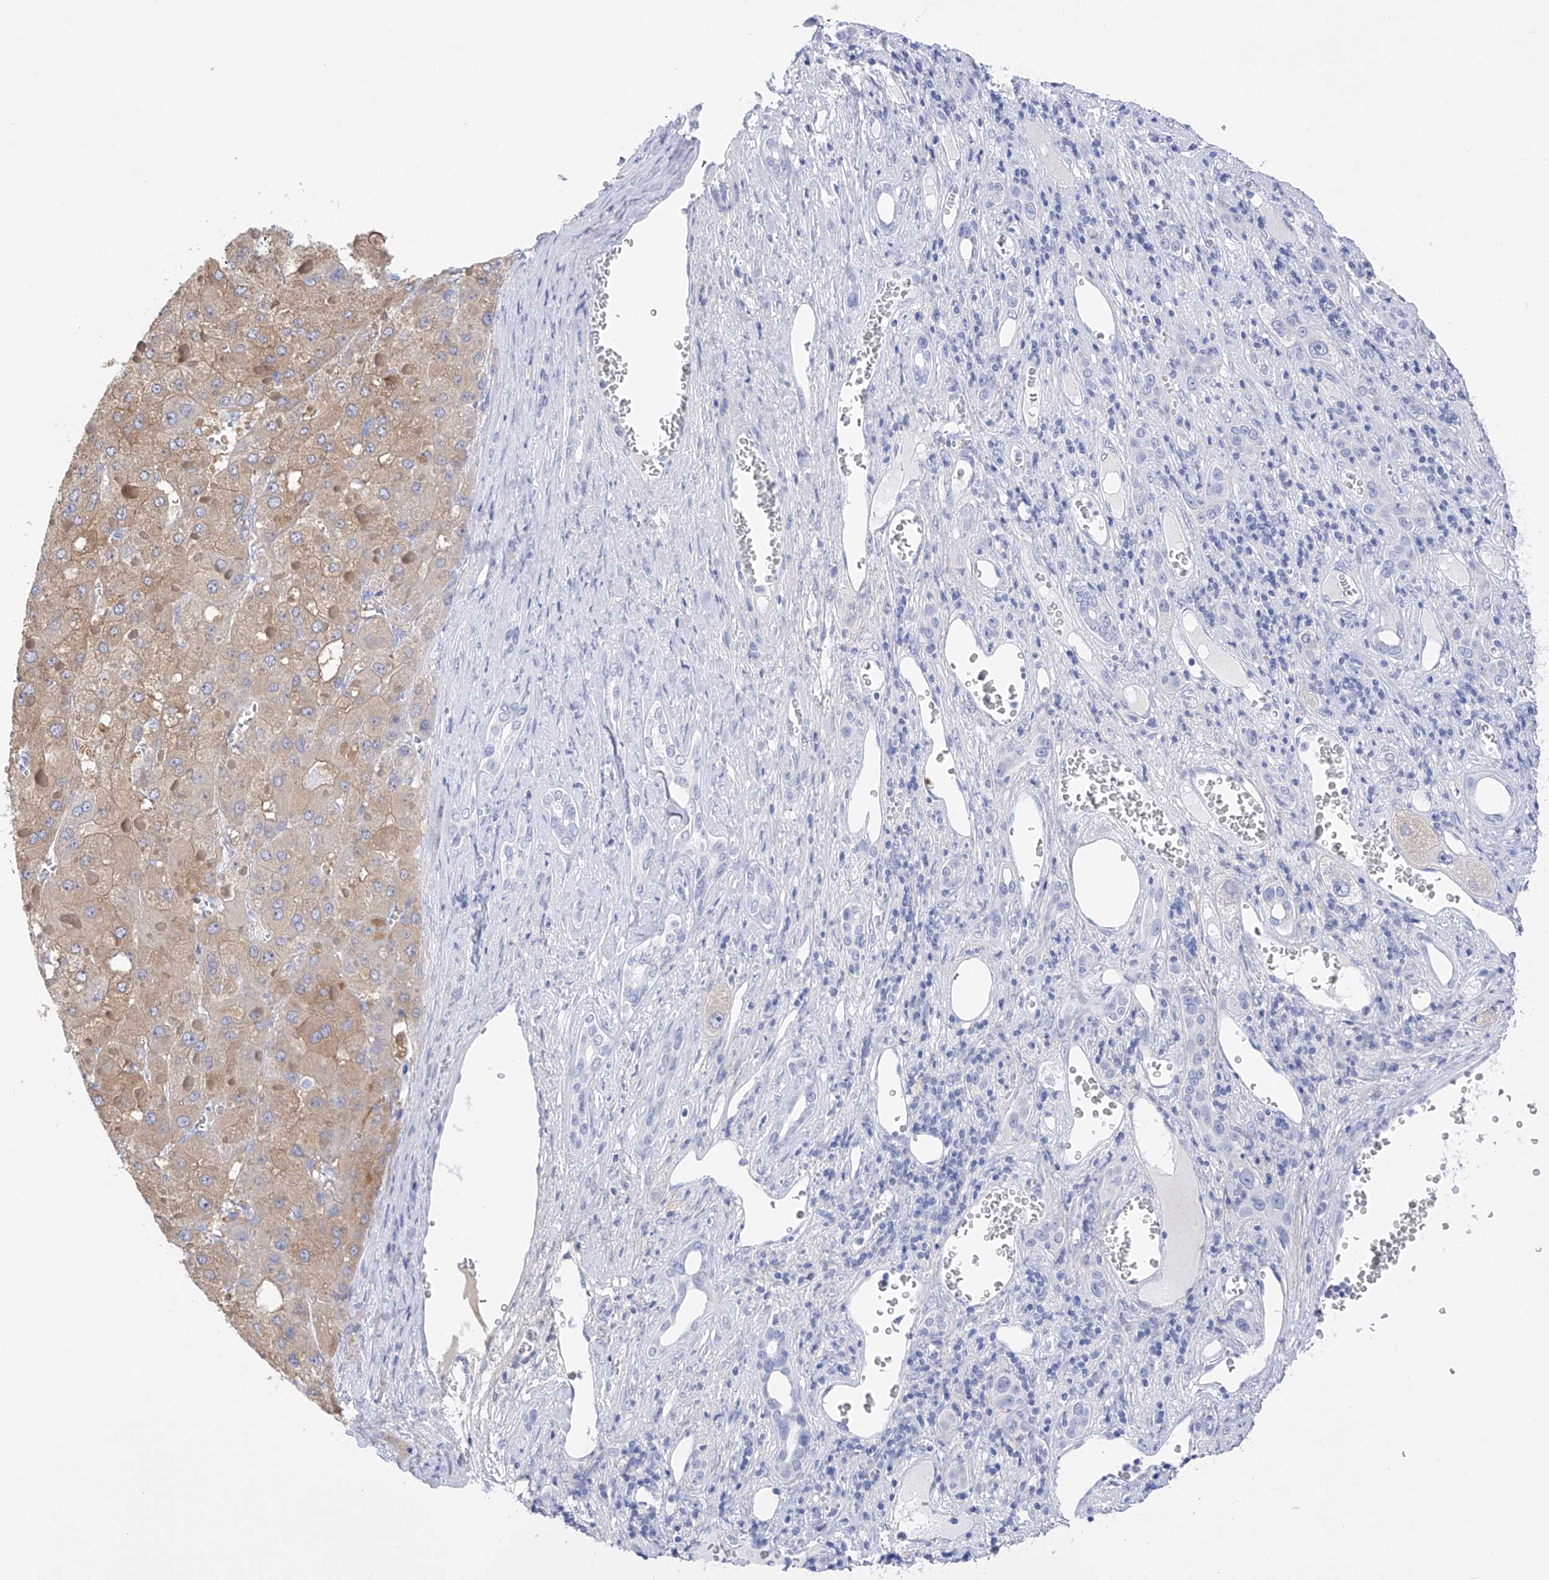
{"staining": {"intensity": "weak", "quantity": "<25%", "location": "cytoplasmic/membranous"}, "tissue": "liver cancer", "cell_type": "Tumor cells", "image_type": "cancer", "snomed": [{"axis": "morphology", "description": "Carcinoma, Hepatocellular, NOS"}, {"axis": "topography", "description": "Liver"}], "caption": "Histopathology image shows no significant protein positivity in tumor cells of liver cancer (hepatocellular carcinoma).", "gene": "FLG", "patient": {"sex": "female", "age": 73}}